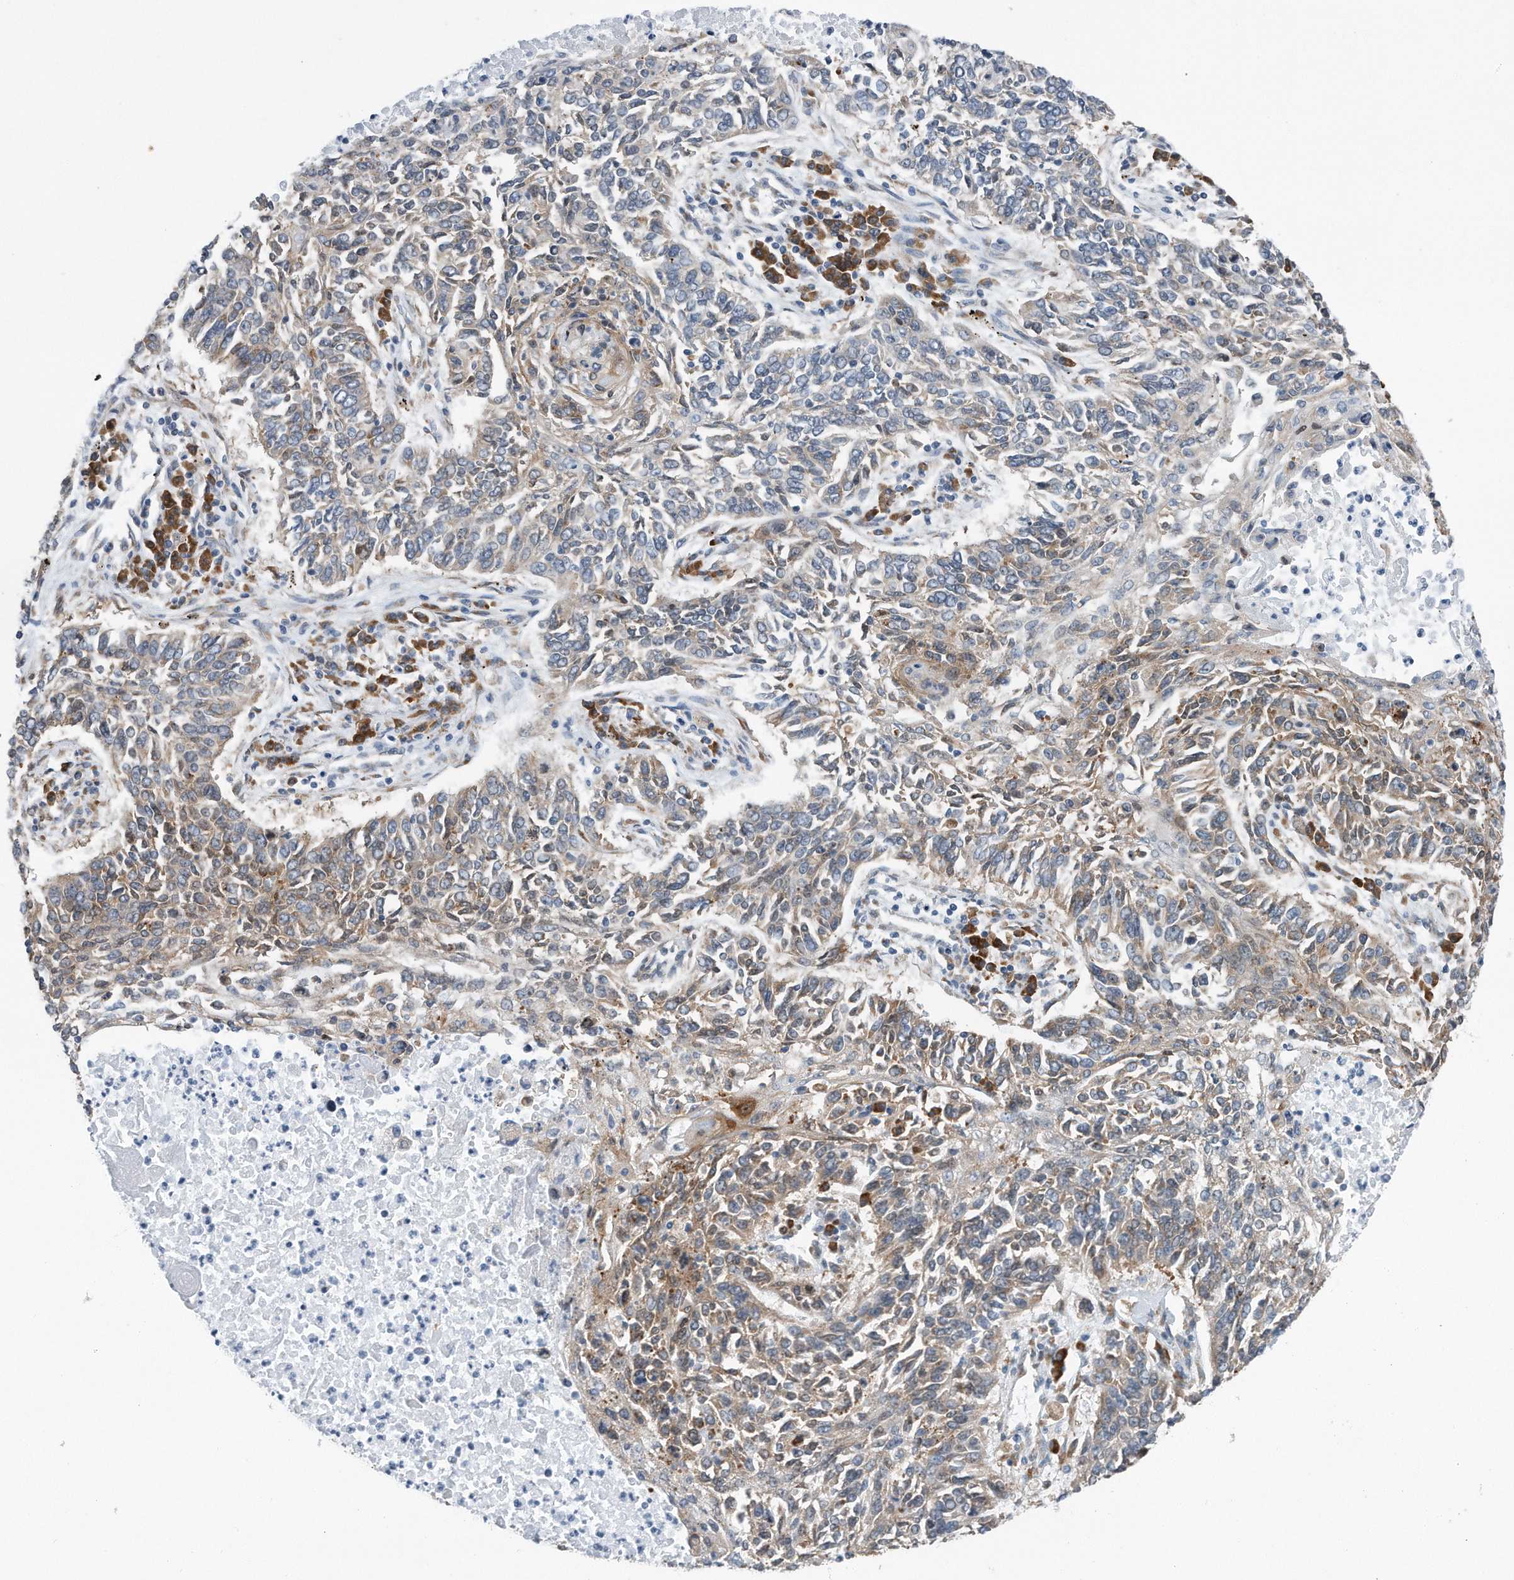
{"staining": {"intensity": "weak", "quantity": "25%-75%", "location": "cytoplasmic/membranous"}, "tissue": "lung cancer", "cell_type": "Tumor cells", "image_type": "cancer", "snomed": [{"axis": "morphology", "description": "Normal tissue, NOS"}, {"axis": "morphology", "description": "Squamous cell carcinoma, NOS"}, {"axis": "topography", "description": "Cartilage tissue"}, {"axis": "topography", "description": "Bronchus"}, {"axis": "topography", "description": "Lung"}], "caption": "Human lung cancer (squamous cell carcinoma) stained with a brown dye shows weak cytoplasmic/membranous positive staining in approximately 25%-75% of tumor cells.", "gene": "RPL26L1", "patient": {"sex": "female", "age": 49}}